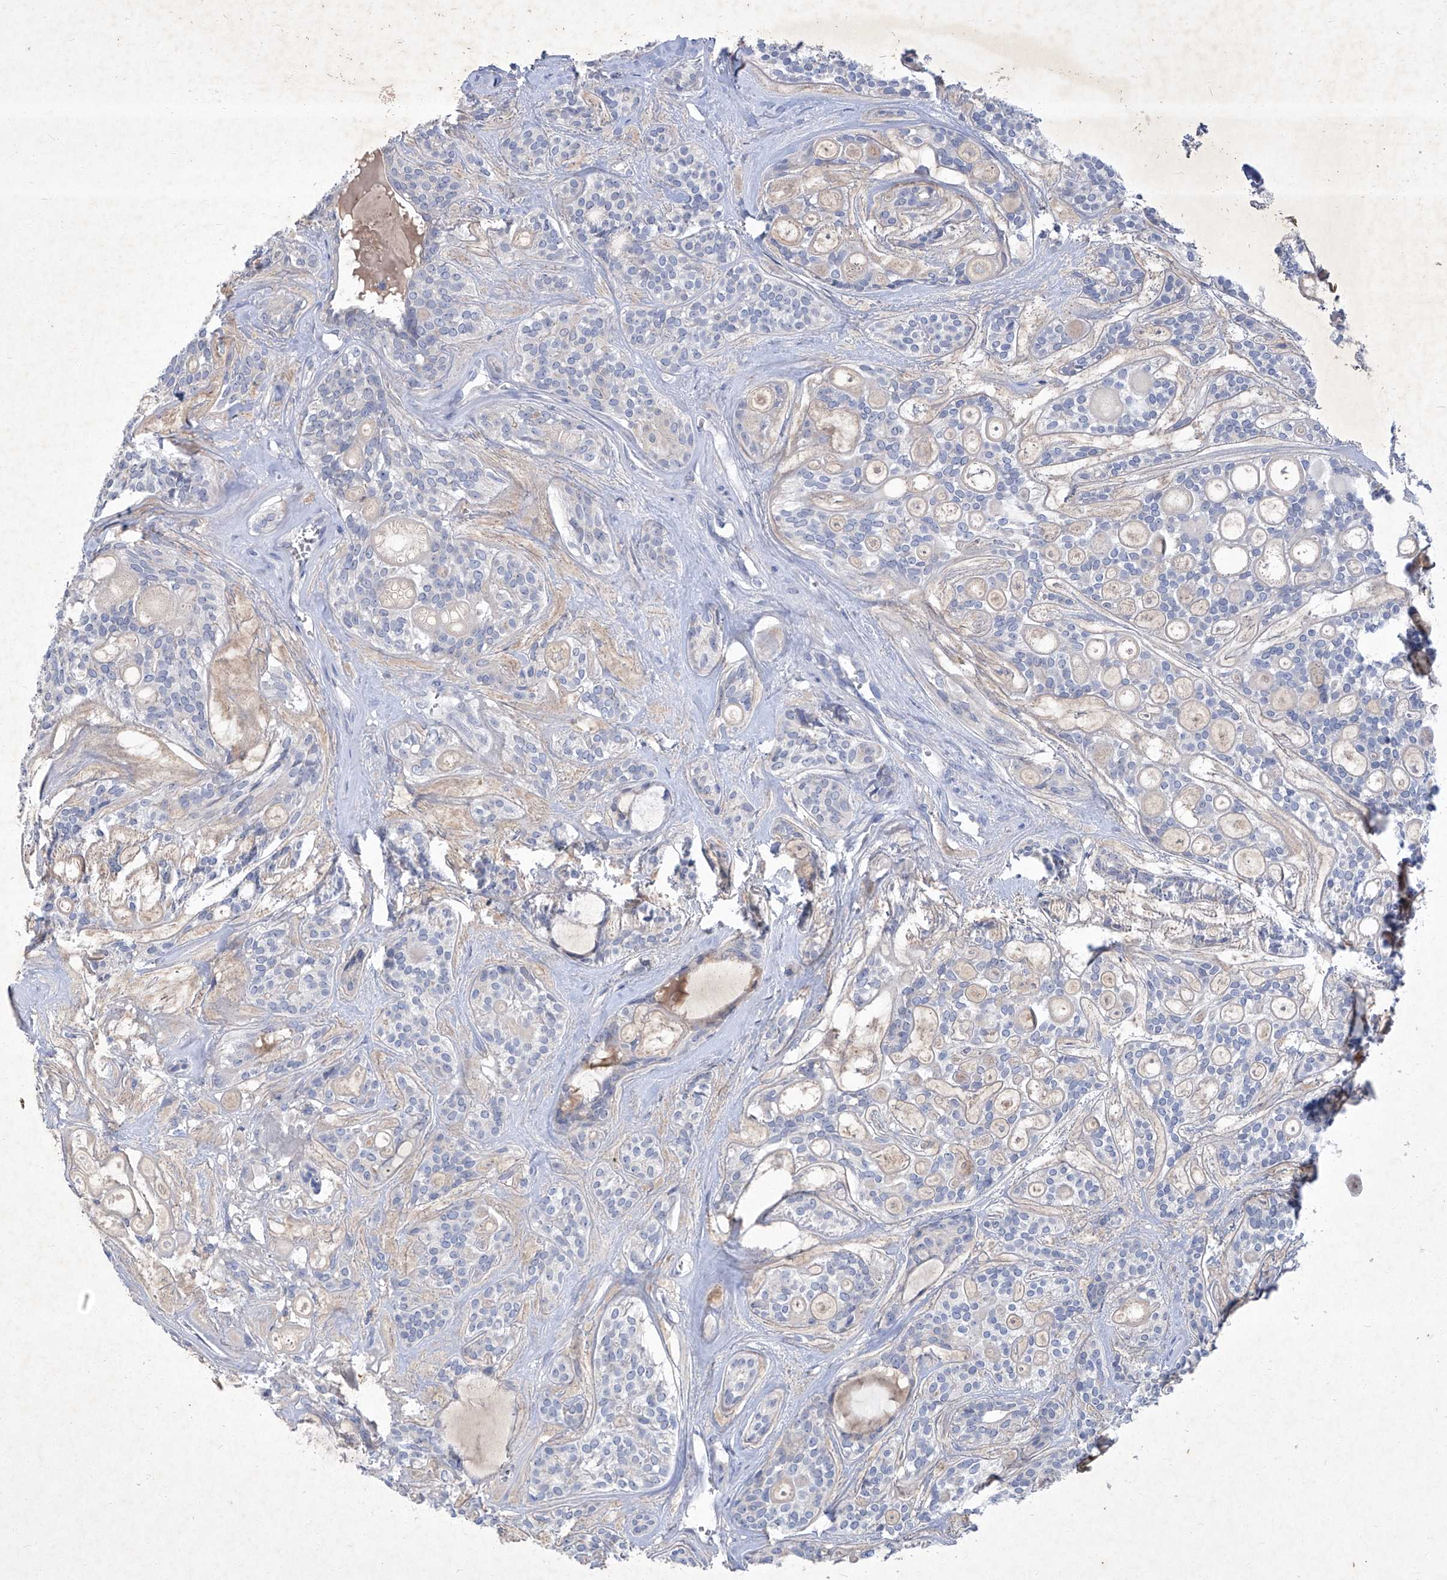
{"staining": {"intensity": "negative", "quantity": "none", "location": "none"}, "tissue": "head and neck cancer", "cell_type": "Tumor cells", "image_type": "cancer", "snomed": [{"axis": "morphology", "description": "Adenocarcinoma, NOS"}, {"axis": "topography", "description": "Head-Neck"}], "caption": "The image shows no significant expression in tumor cells of head and neck adenocarcinoma. (DAB (3,3'-diaminobenzidine) immunohistochemistry visualized using brightfield microscopy, high magnification).", "gene": "SBK2", "patient": {"sex": "male", "age": 66}}